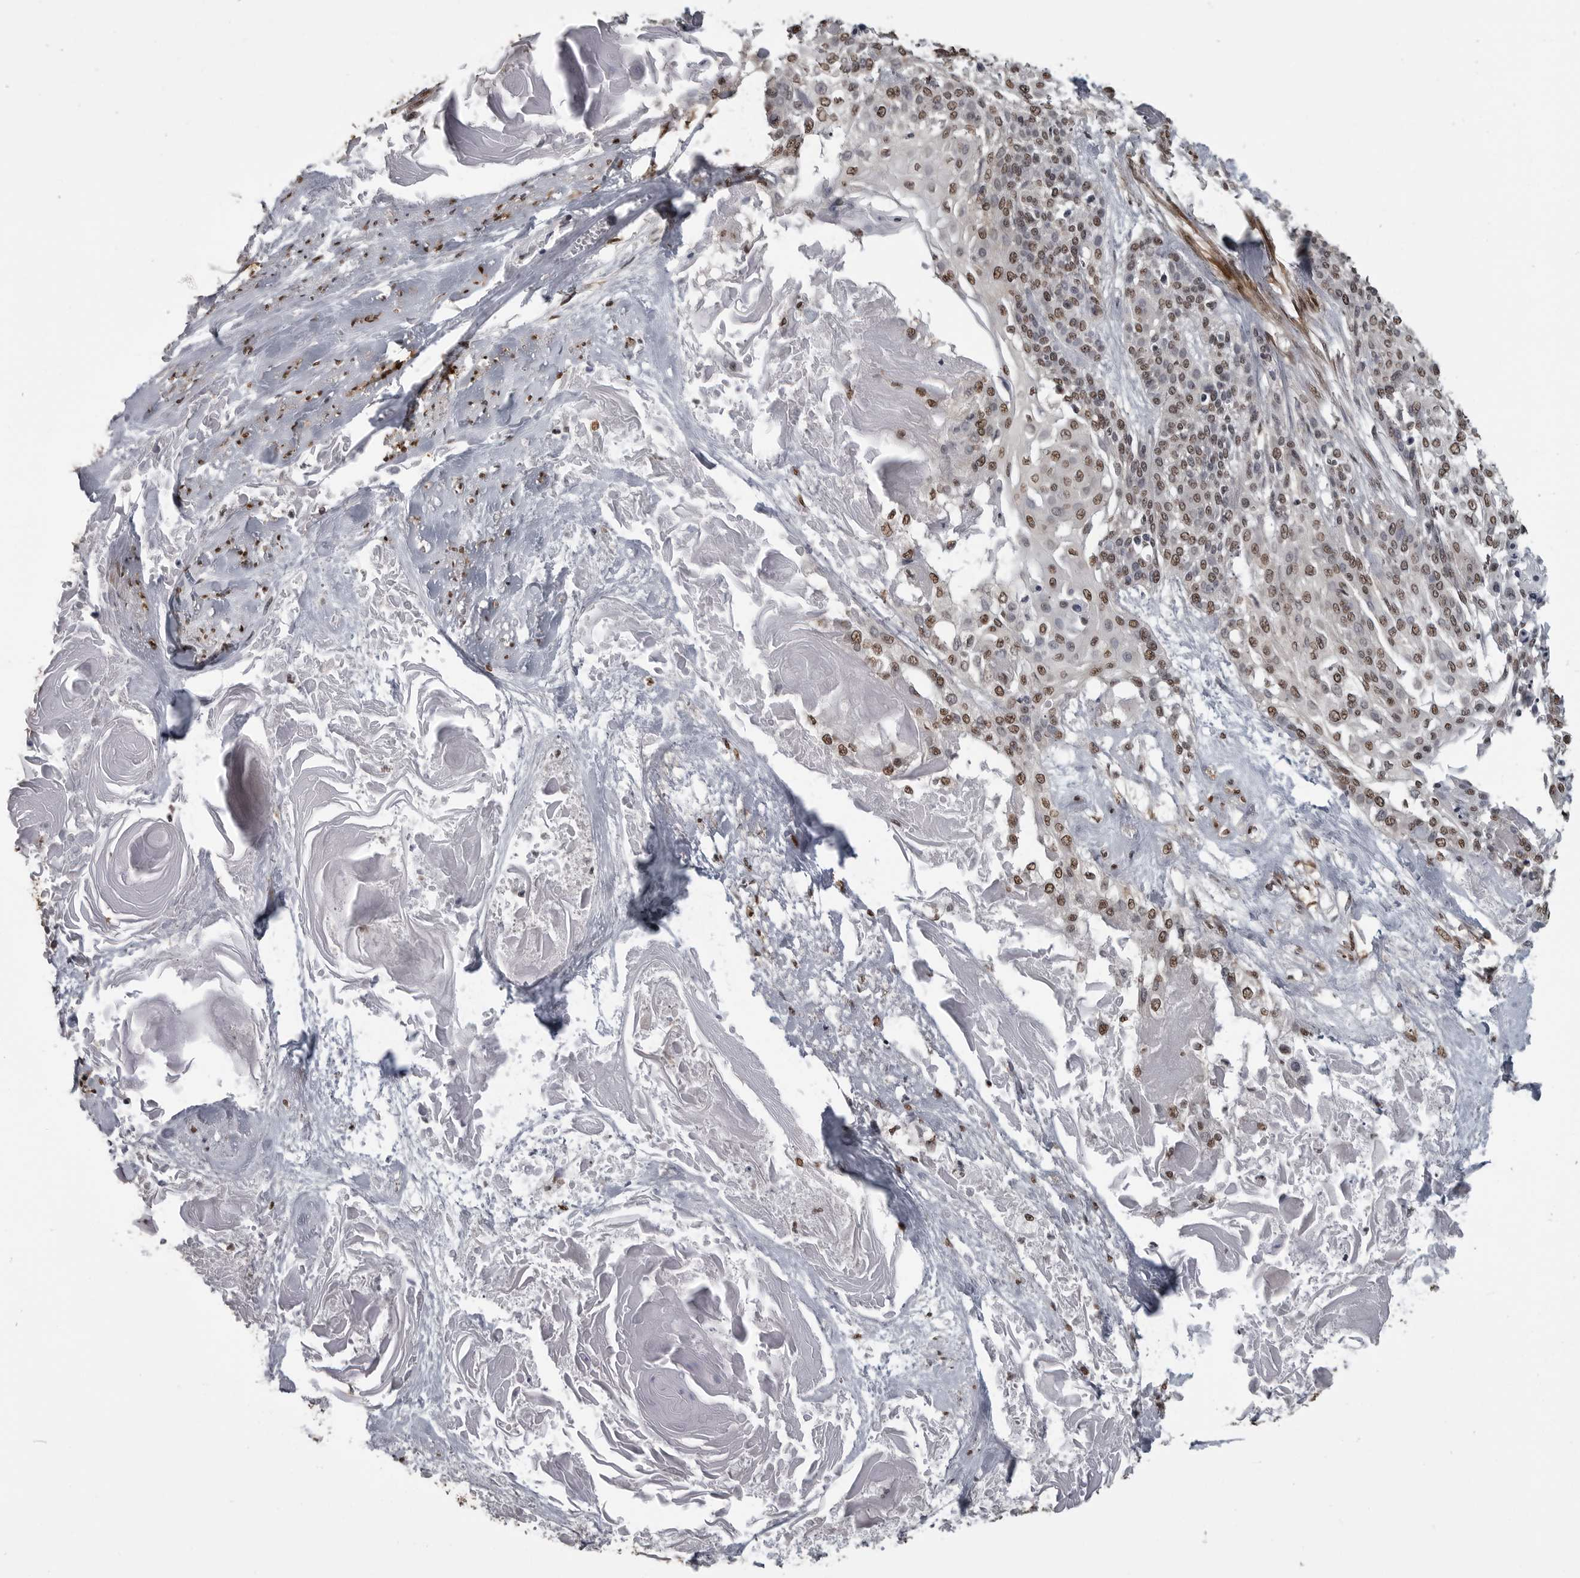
{"staining": {"intensity": "moderate", "quantity": ">75%", "location": "nuclear"}, "tissue": "cervical cancer", "cell_type": "Tumor cells", "image_type": "cancer", "snomed": [{"axis": "morphology", "description": "Squamous cell carcinoma, NOS"}, {"axis": "topography", "description": "Cervix"}], "caption": "Protein positivity by IHC demonstrates moderate nuclear positivity in approximately >75% of tumor cells in cervical cancer. (Stains: DAB (3,3'-diaminobenzidine) in brown, nuclei in blue, Microscopy: brightfield microscopy at high magnification).", "gene": "SMAD2", "patient": {"sex": "female", "age": 57}}